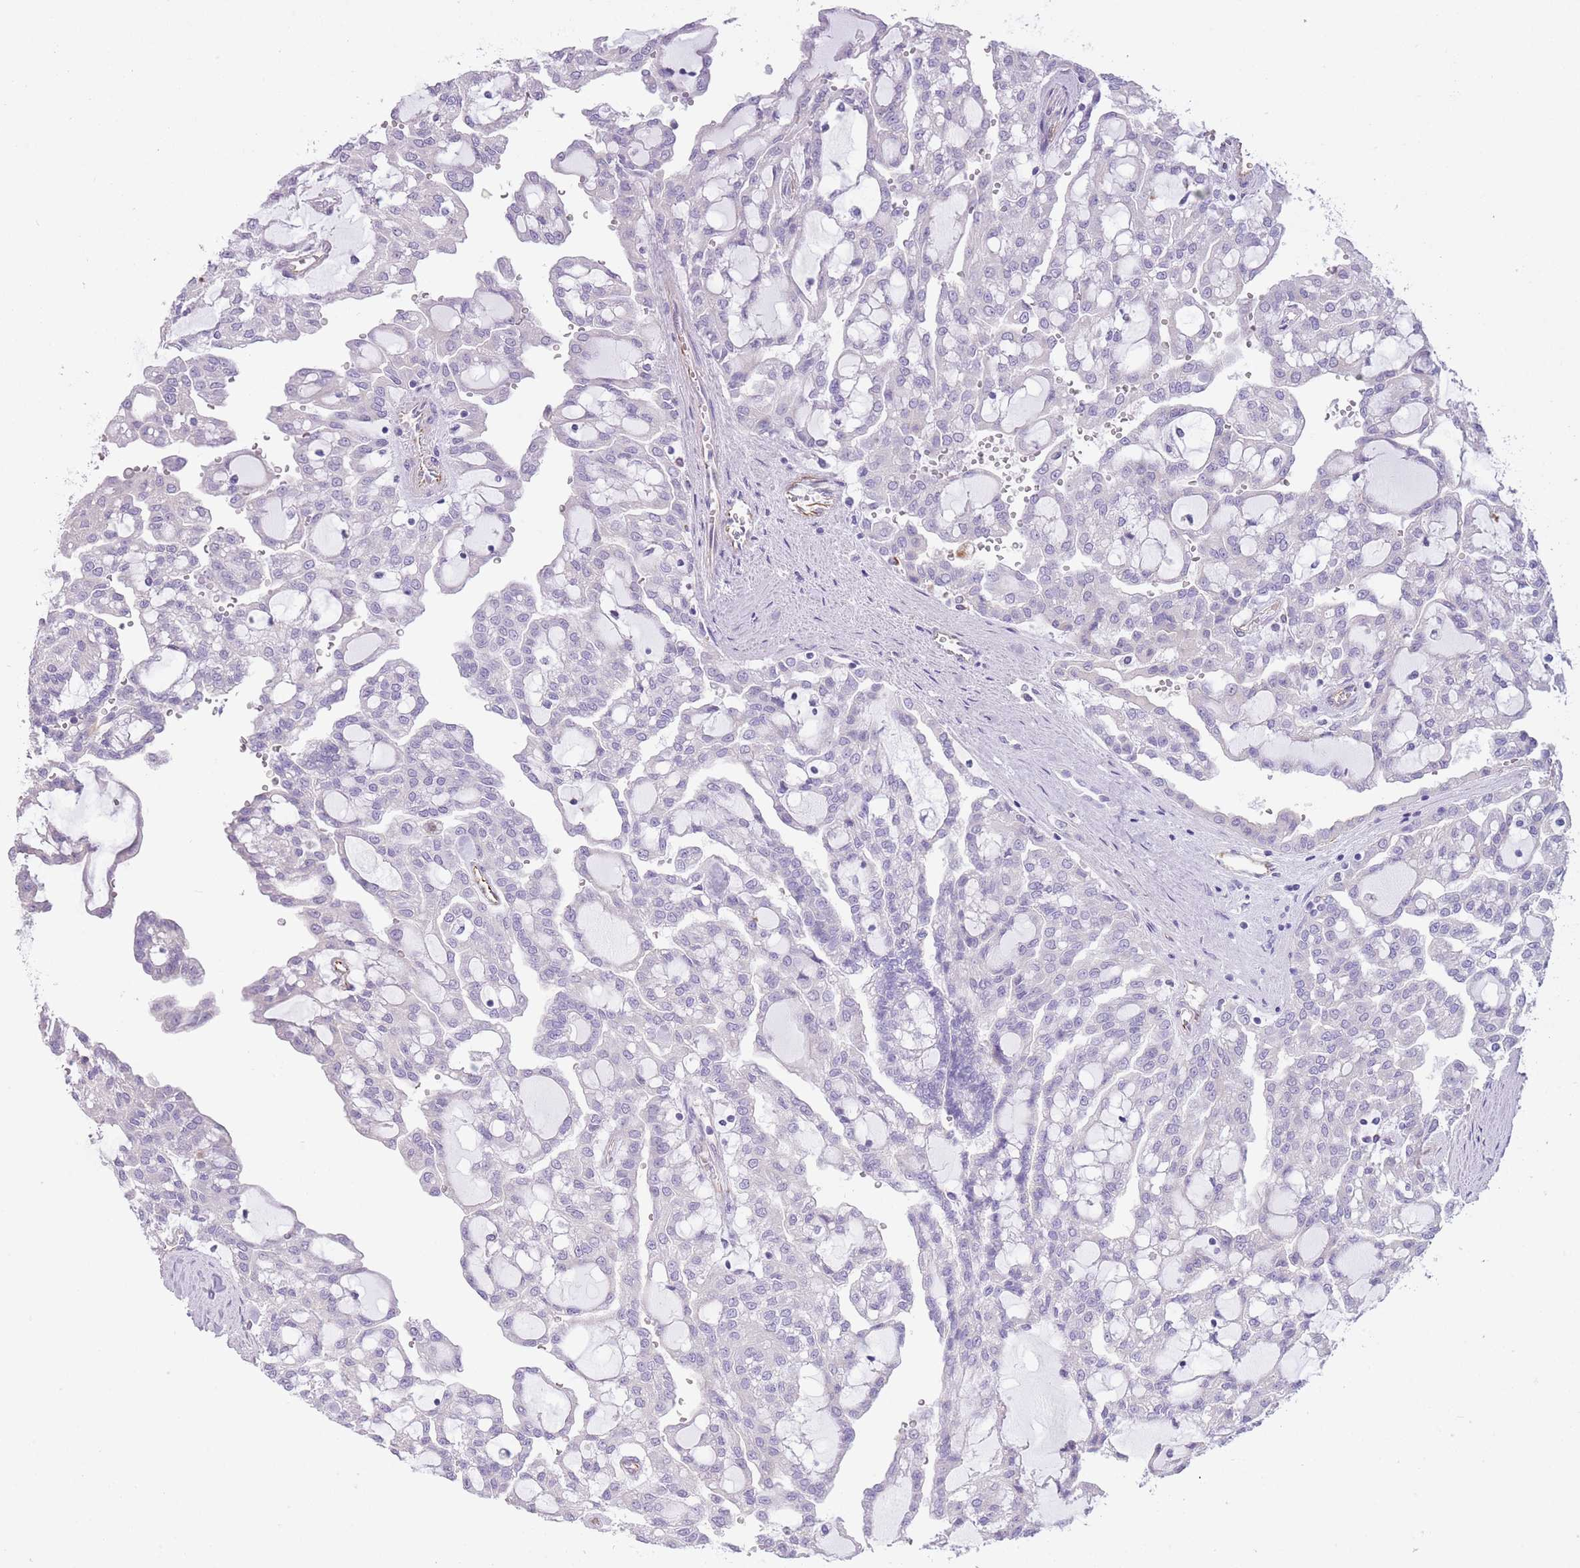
{"staining": {"intensity": "negative", "quantity": "none", "location": "none"}, "tissue": "renal cancer", "cell_type": "Tumor cells", "image_type": "cancer", "snomed": [{"axis": "morphology", "description": "Adenocarcinoma, NOS"}, {"axis": "topography", "description": "Kidney"}], "caption": "This is an immunohistochemistry (IHC) image of human renal cancer. There is no positivity in tumor cells.", "gene": "PTCD1", "patient": {"sex": "male", "age": 63}}